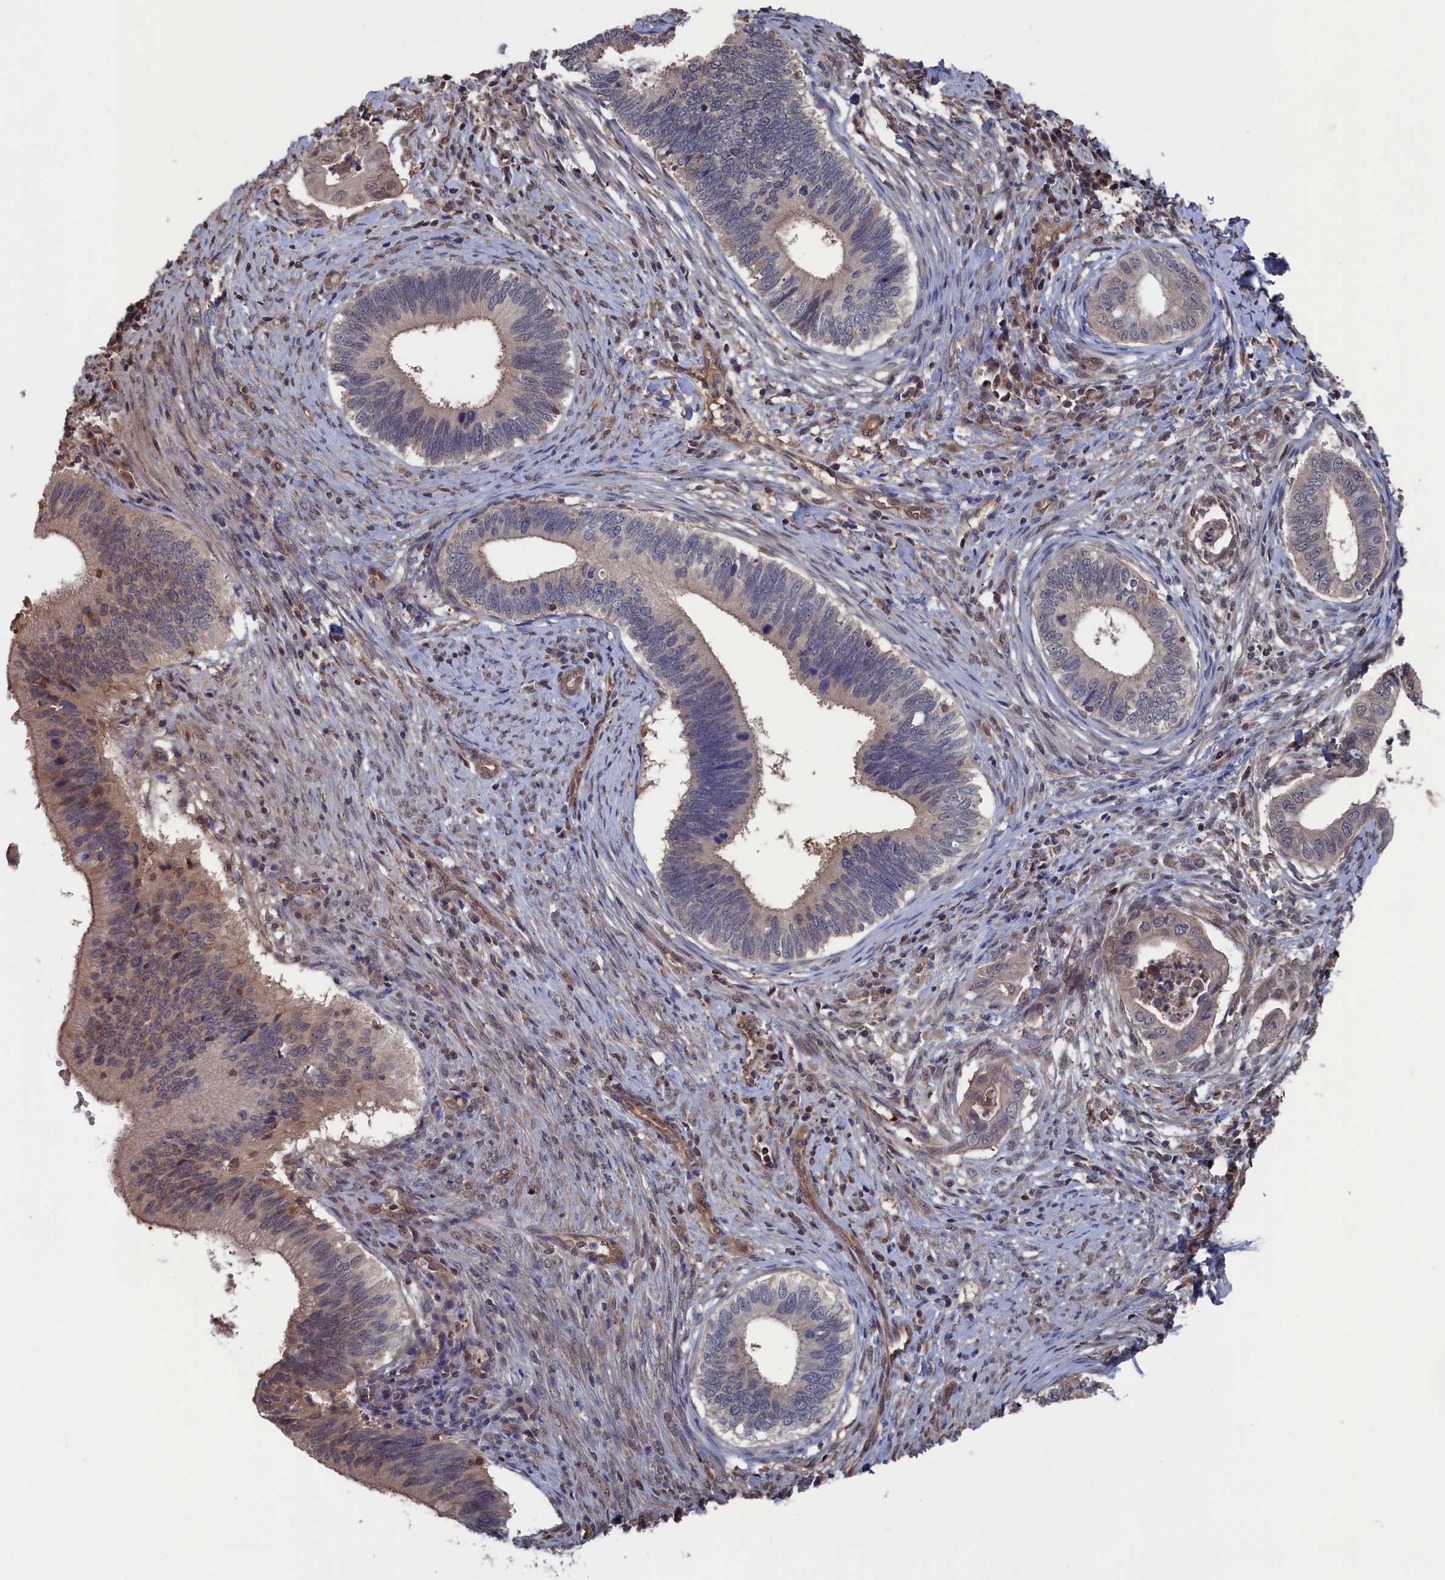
{"staining": {"intensity": "moderate", "quantity": "<25%", "location": "cytoplasmic/membranous,nuclear"}, "tissue": "cervical cancer", "cell_type": "Tumor cells", "image_type": "cancer", "snomed": [{"axis": "morphology", "description": "Adenocarcinoma, NOS"}, {"axis": "topography", "description": "Cervix"}], "caption": "An image of human cervical cancer stained for a protein displays moderate cytoplasmic/membranous and nuclear brown staining in tumor cells. The staining is performed using DAB brown chromogen to label protein expression. The nuclei are counter-stained blue using hematoxylin.", "gene": "NUTF2", "patient": {"sex": "female", "age": 42}}